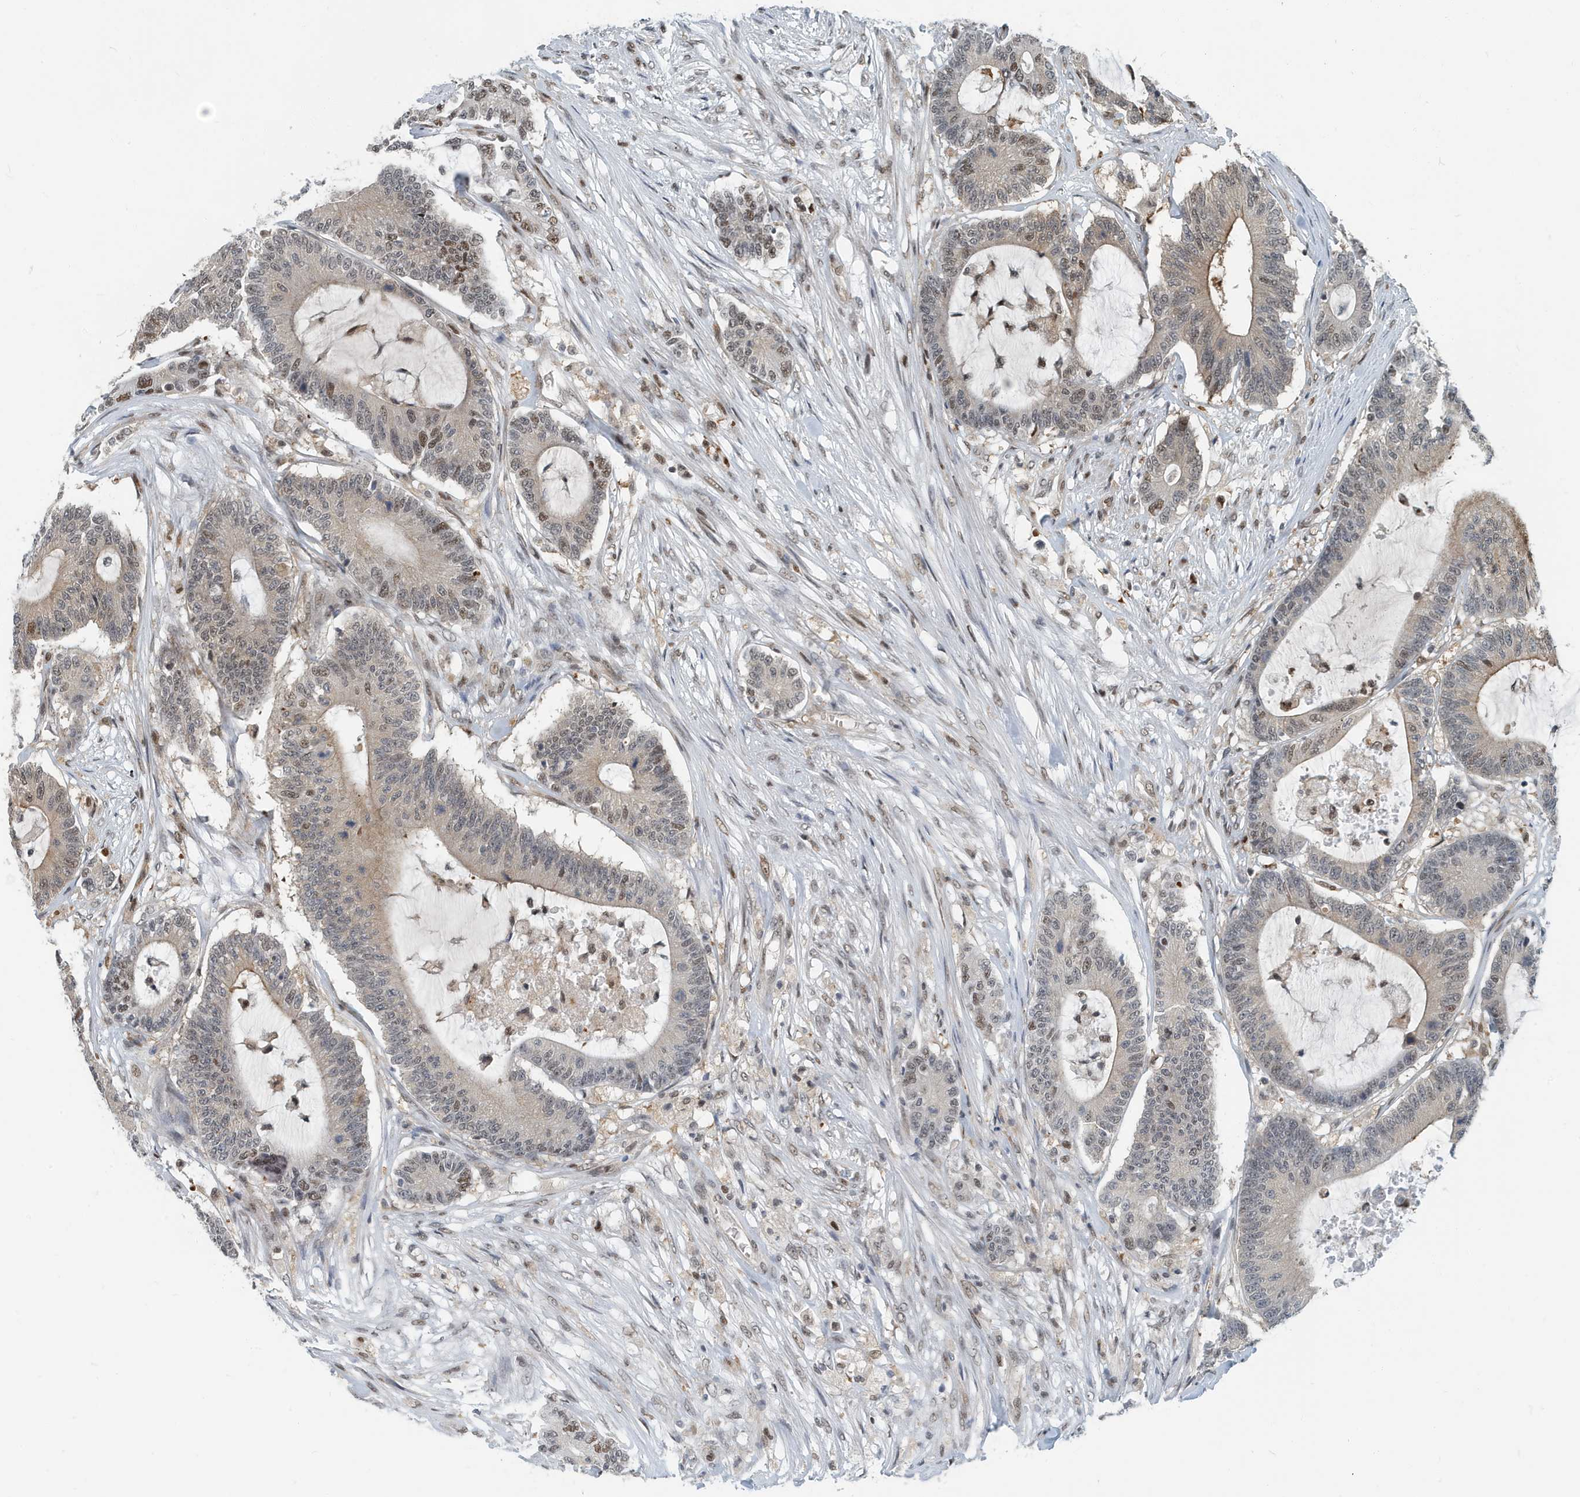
{"staining": {"intensity": "moderate", "quantity": "<25%", "location": "cytoplasmic/membranous,nuclear"}, "tissue": "colorectal cancer", "cell_type": "Tumor cells", "image_type": "cancer", "snomed": [{"axis": "morphology", "description": "Adenocarcinoma, NOS"}, {"axis": "topography", "description": "Colon"}], "caption": "Colorectal adenocarcinoma tissue displays moderate cytoplasmic/membranous and nuclear positivity in approximately <25% of tumor cells (DAB (3,3'-diaminobenzidine) IHC, brown staining for protein, blue staining for nuclei).", "gene": "KIF15", "patient": {"sex": "female", "age": 84}}